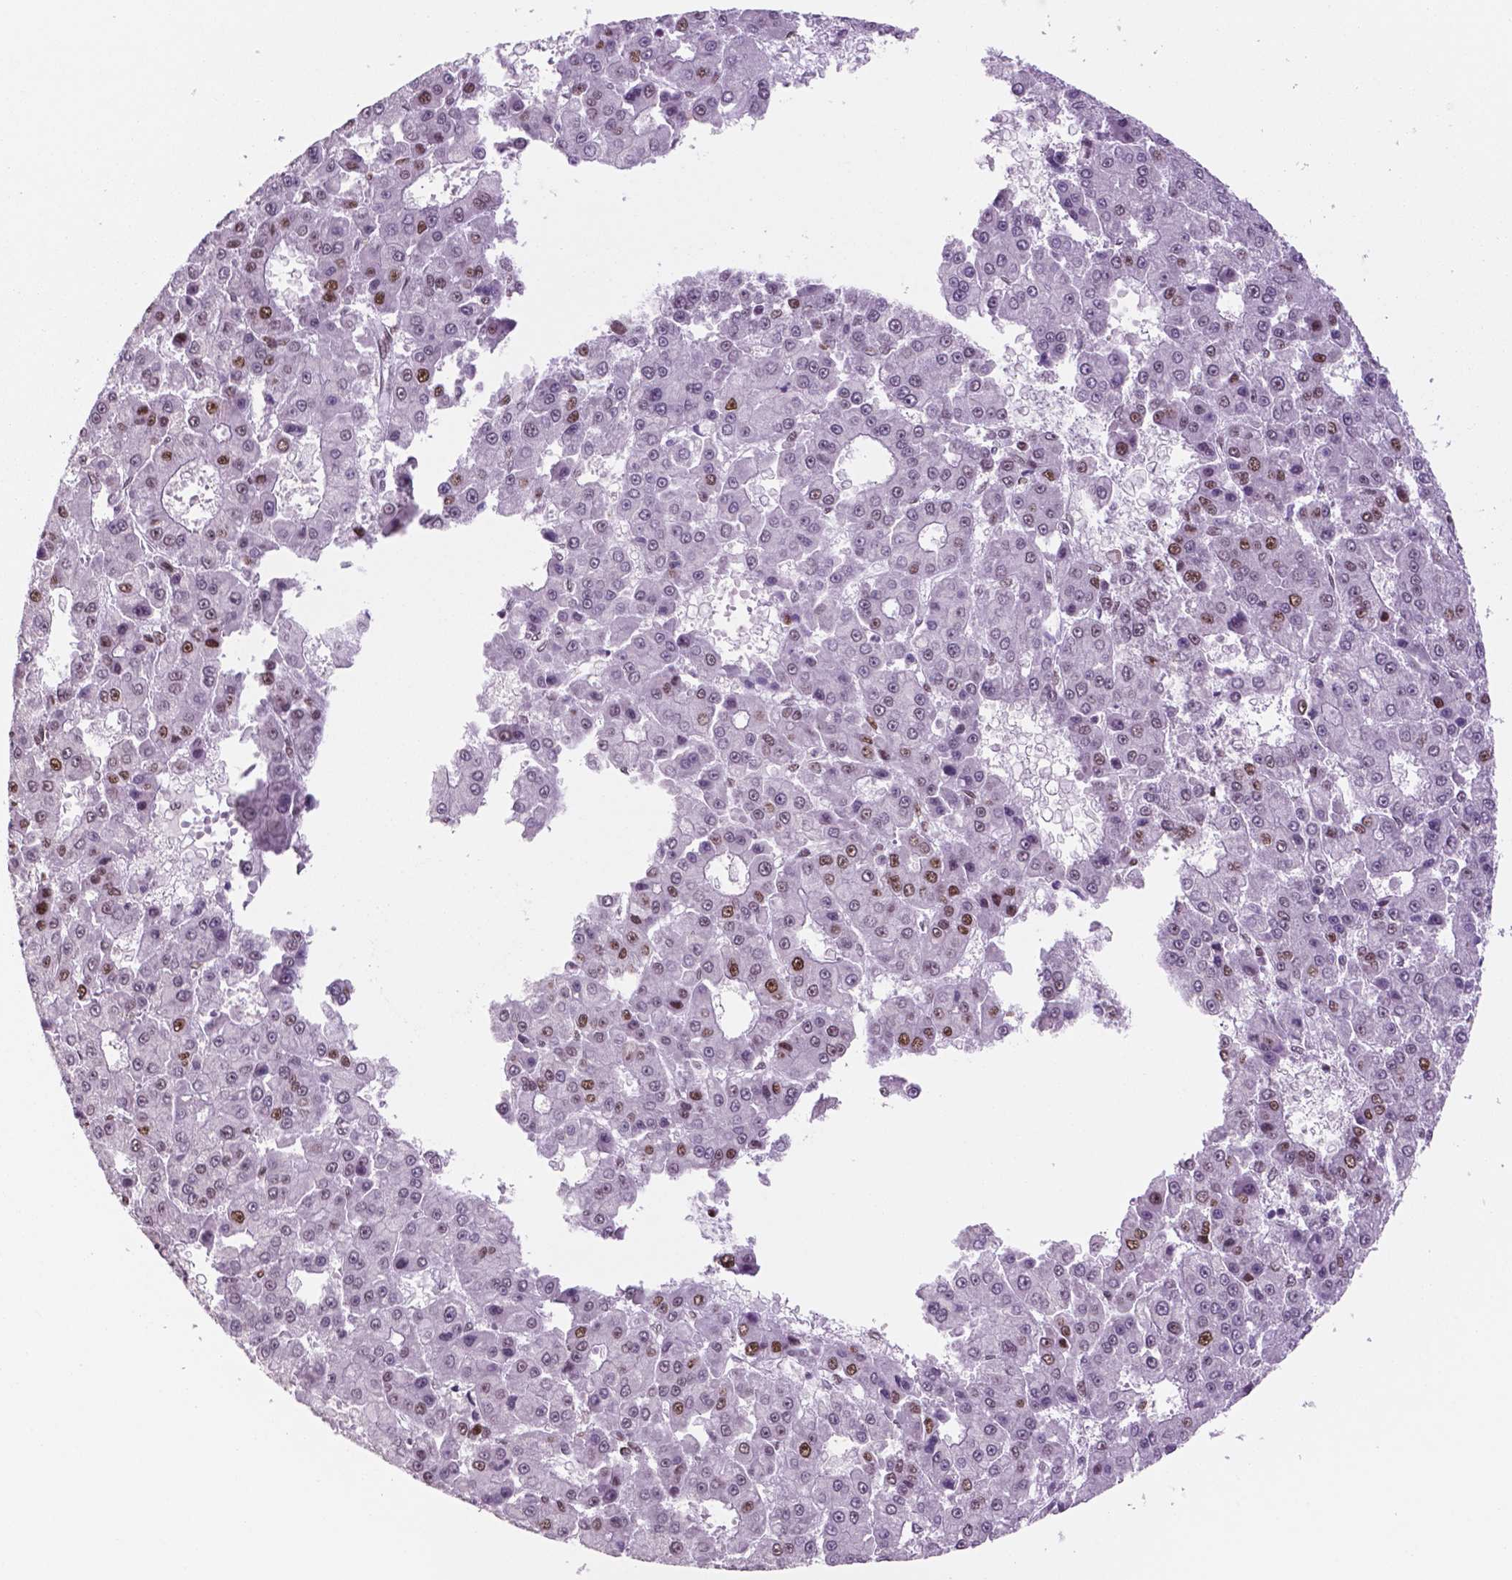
{"staining": {"intensity": "moderate", "quantity": "<25%", "location": "nuclear"}, "tissue": "liver cancer", "cell_type": "Tumor cells", "image_type": "cancer", "snomed": [{"axis": "morphology", "description": "Carcinoma, Hepatocellular, NOS"}, {"axis": "topography", "description": "Liver"}], "caption": "IHC staining of hepatocellular carcinoma (liver), which shows low levels of moderate nuclear staining in about <25% of tumor cells indicating moderate nuclear protein staining. The staining was performed using DAB (3,3'-diaminobenzidine) (brown) for protein detection and nuclei were counterstained in hematoxylin (blue).", "gene": "MSH6", "patient": {"sex": "male", "age": 70}}